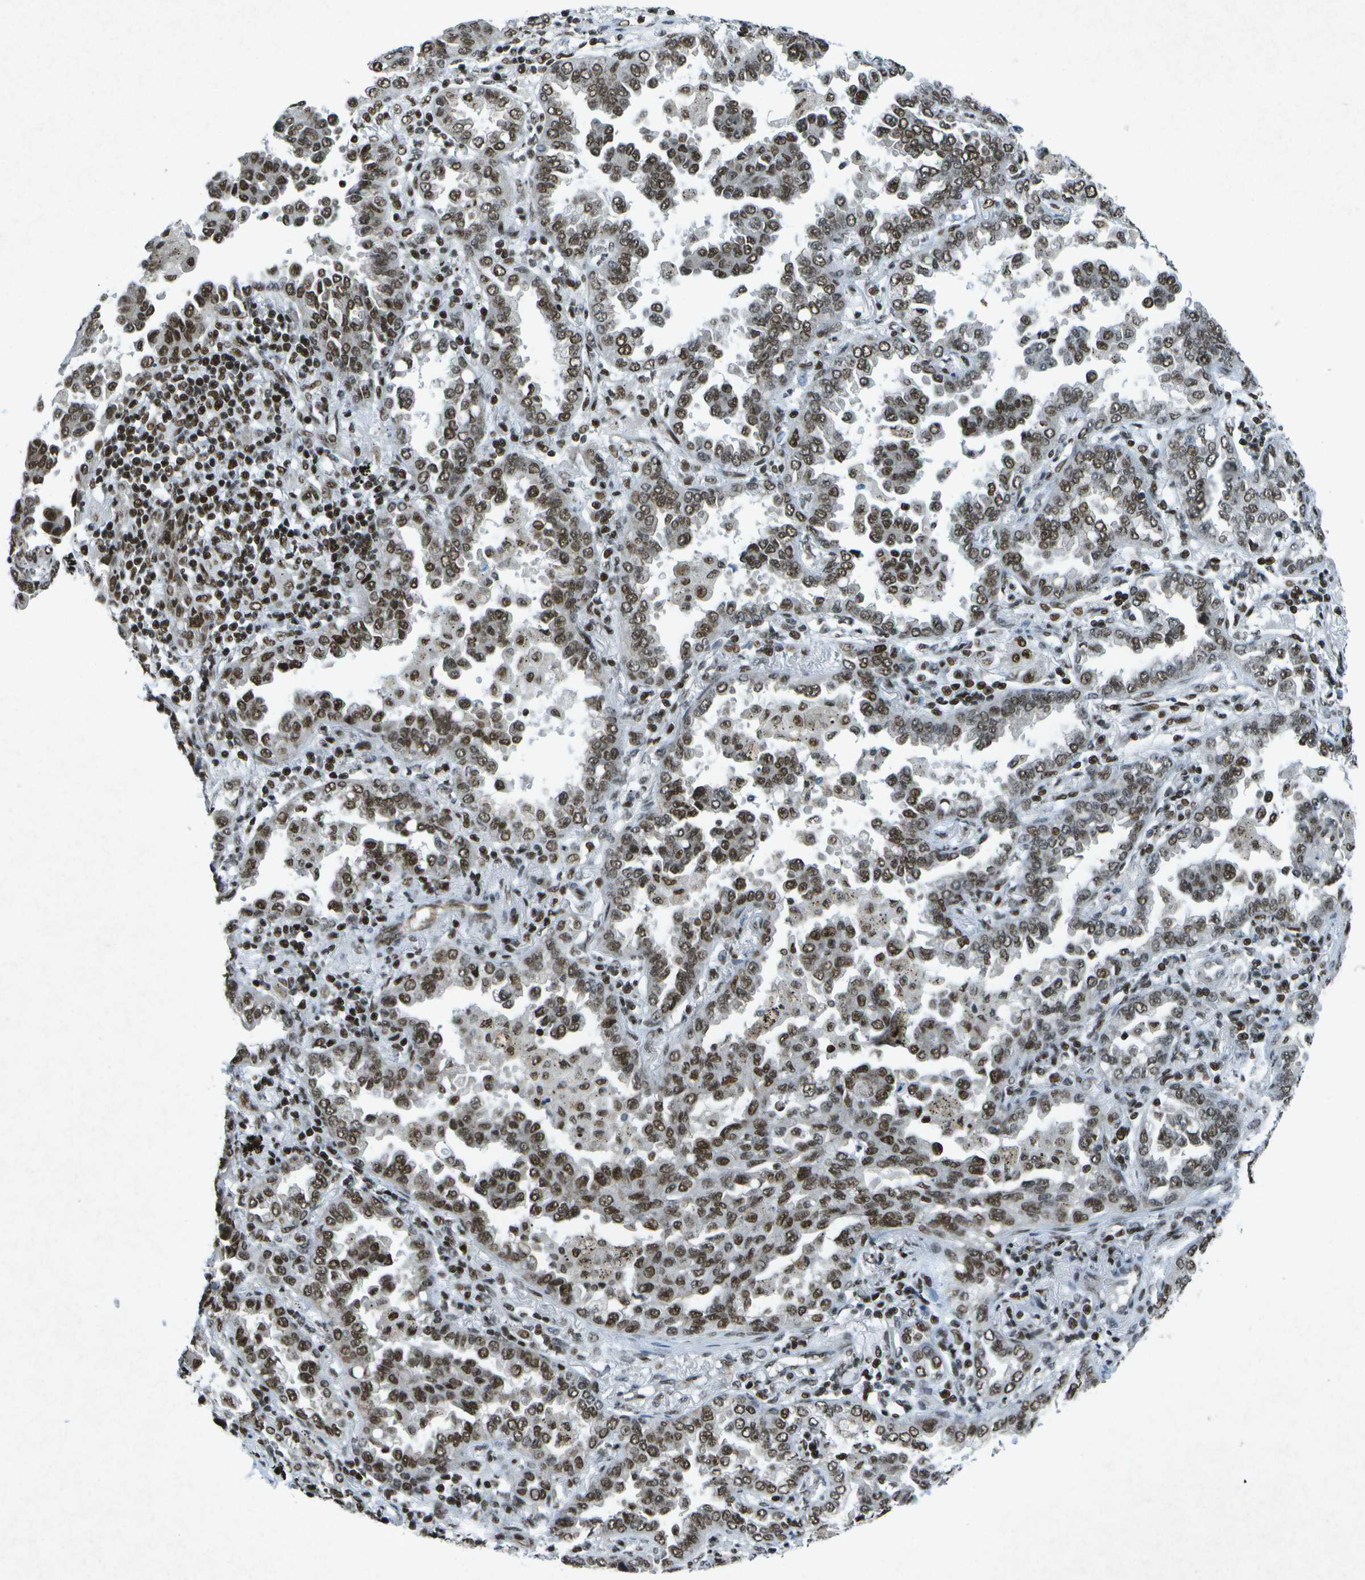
{"staining": {"intensity": "strong", "quantity": ">75%", "location": "nuclear"}, "tissue": "lung cancer", "cell_type": "Tumor cells", "image_type": "cancer", "snomed": [{"axis": "morphology", "description": "Normal tissue, NOS"}, {"axis": "morphology", "description": "Adenocarcinoma, NOS"}, {"axis": "topography", "description": "Lung"}], "caption": "IHC histopathology image of neoplastic tissue: human adenocarcinoma (lung) stained using IHC exhibits high levels of strong protein expression localized specifically in the nuclear of tumor cells, appearing as a nuclear brown color.", "gene": "MTA2", "patient": {"sex": "male", "age": 59}}